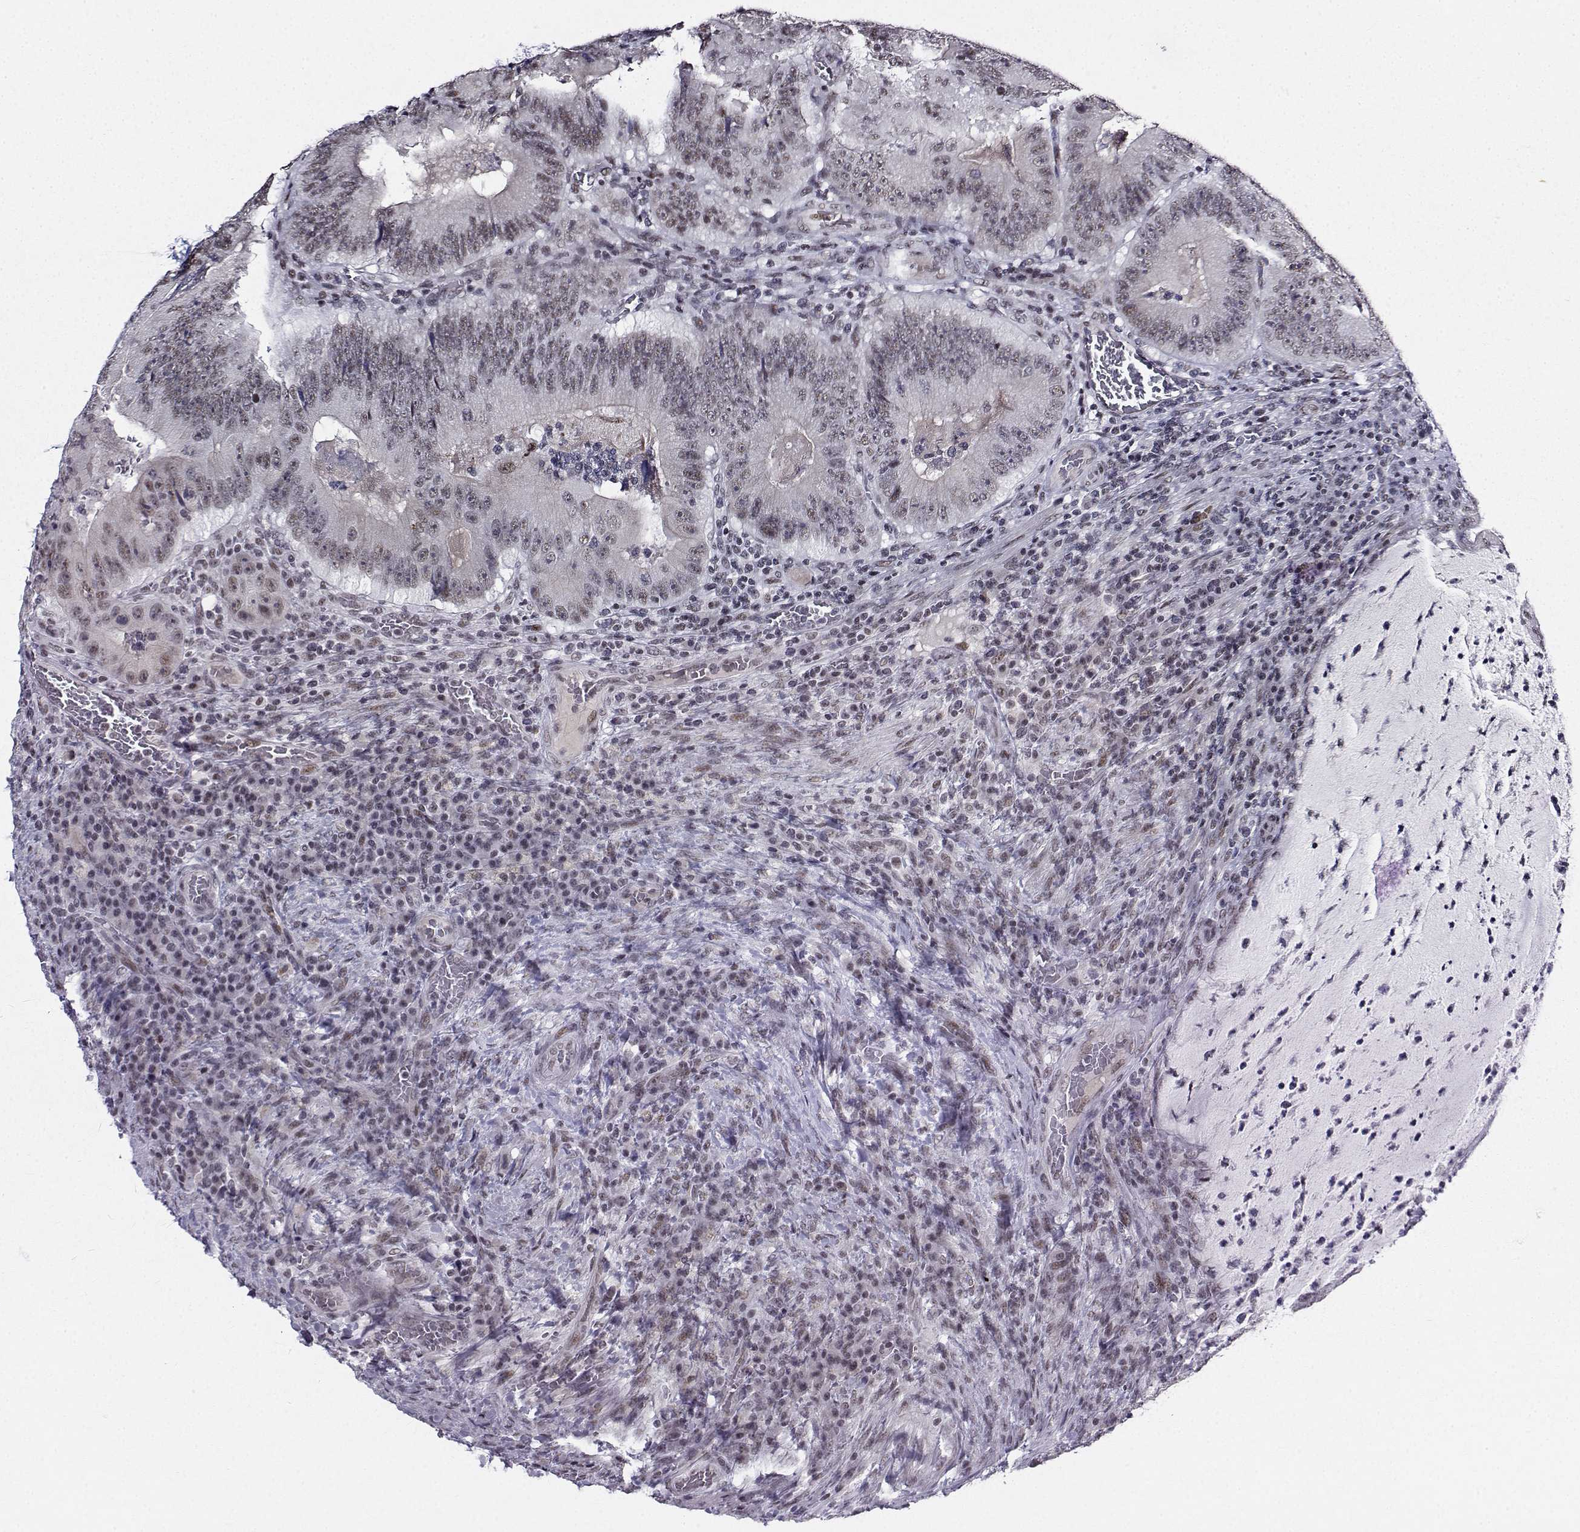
{"staining": {"intensity": "negative", "quantity": "none", "location": "none"}, "tissue": "colorectal cancer", "cell_type": "Tumor cells", "image_type": "cancer", "snomed": [{"axis": "morphology", "description": "Adenocarcinoma, NOS"}, {"axis": "topography", "description": "Colon"}], "caption": "IHC of human colorectal cancer reveals no expression in tumor cells. (Brightfield microscopy of DAB immunohistochemistry (IHC) at high magnification).", "gene": "LIN28A", "patient": {"sex": "female", "age": 86}}